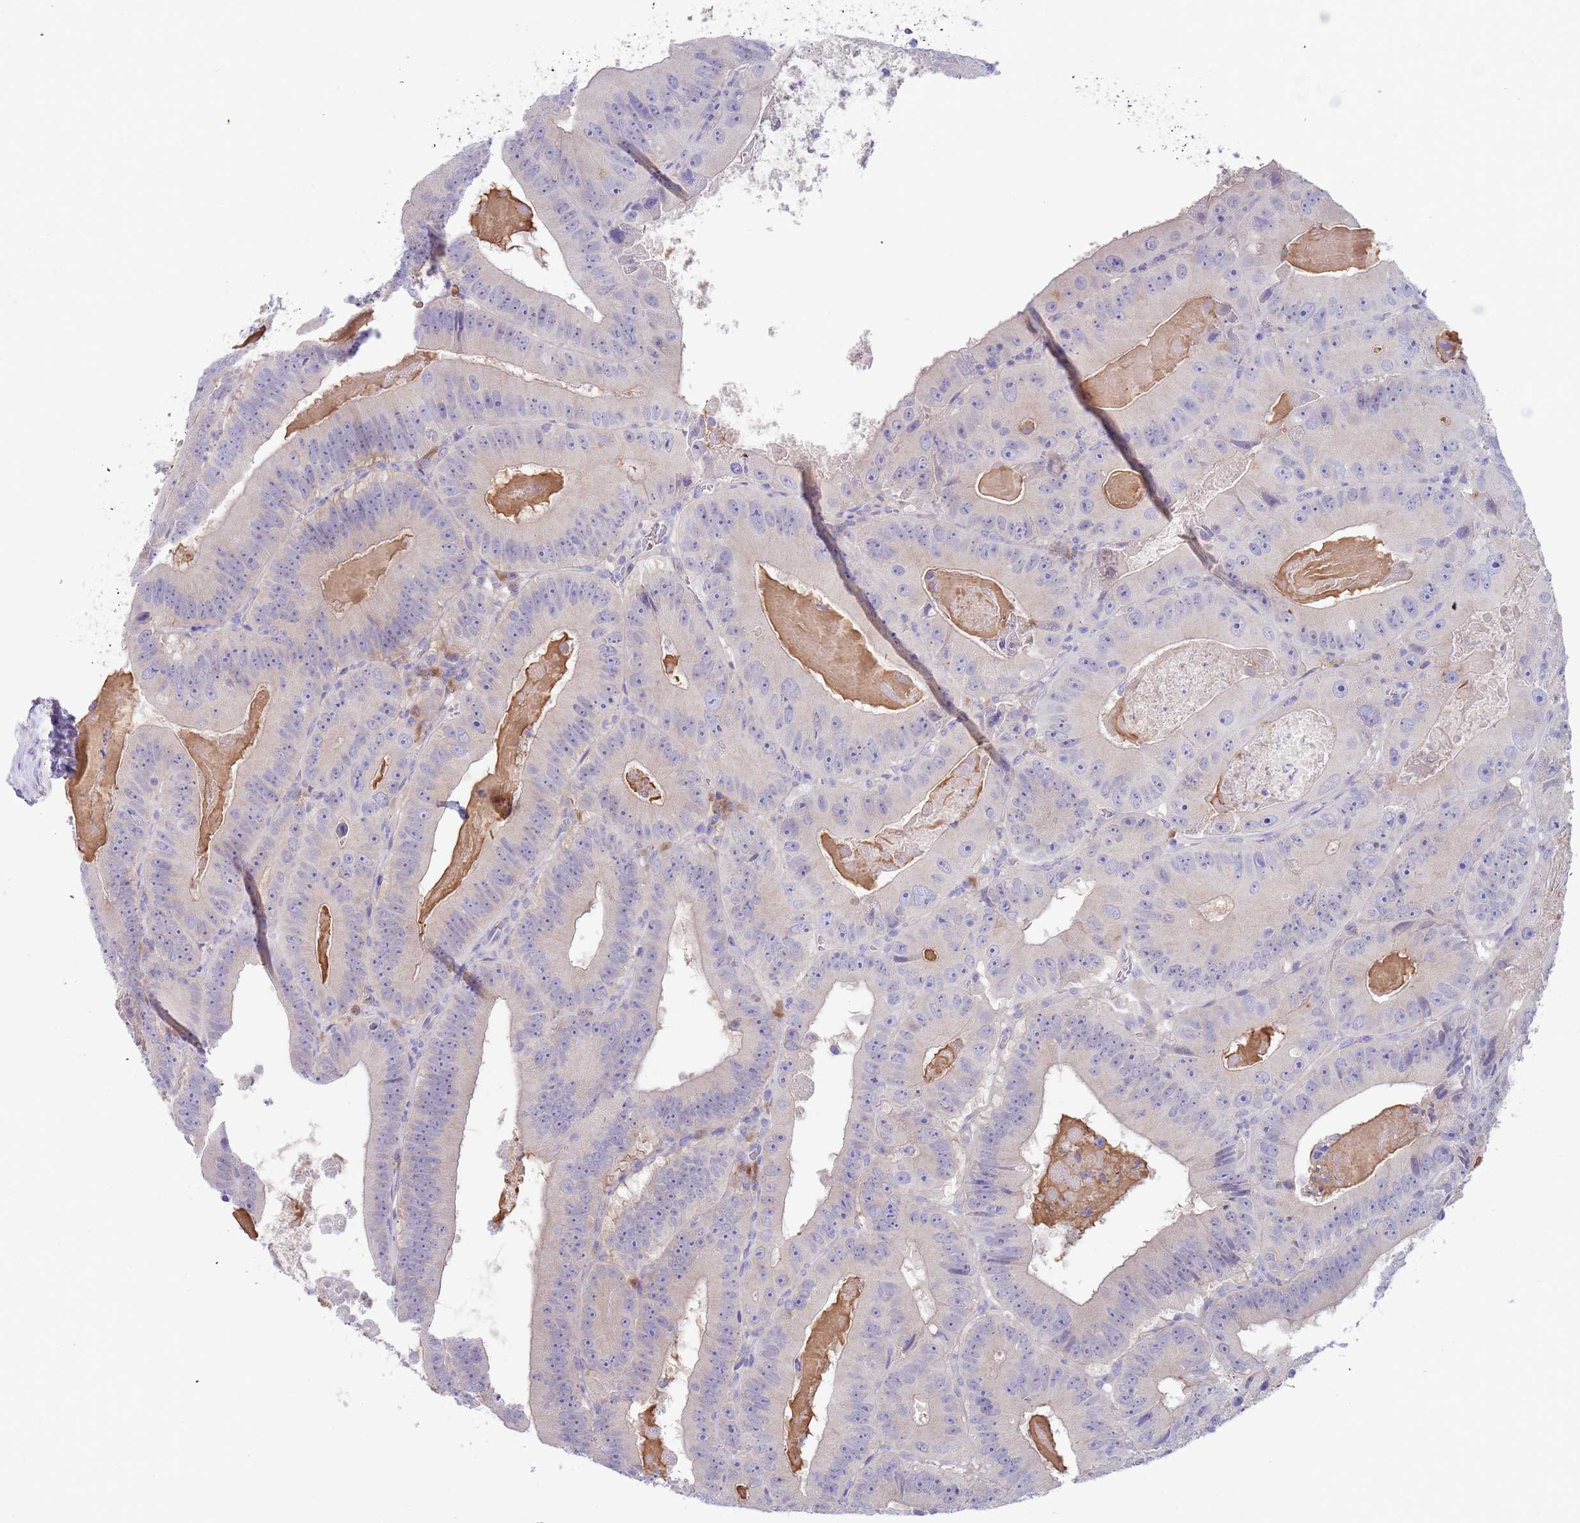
{"staining": {"intensity": "negative", "quantity": "none", "location": "none"}, "tissue": "colorectal cancer", "cell_type": "Tumor cells", "image_type": "cancer", "snomed": [{"axis": "morphology", "description": "Adenocarcinoma, NOS"}, {"axis": "topography", "description": "Colon"}], "caption": "High power microscopy micrograph of an IHC histopathology image of colorectal cancer (adenocarcinoma), revealing no significant positivity in tumor cells.", "gene": "TYW1", "patient": {"sex": "female", "age": 86}}